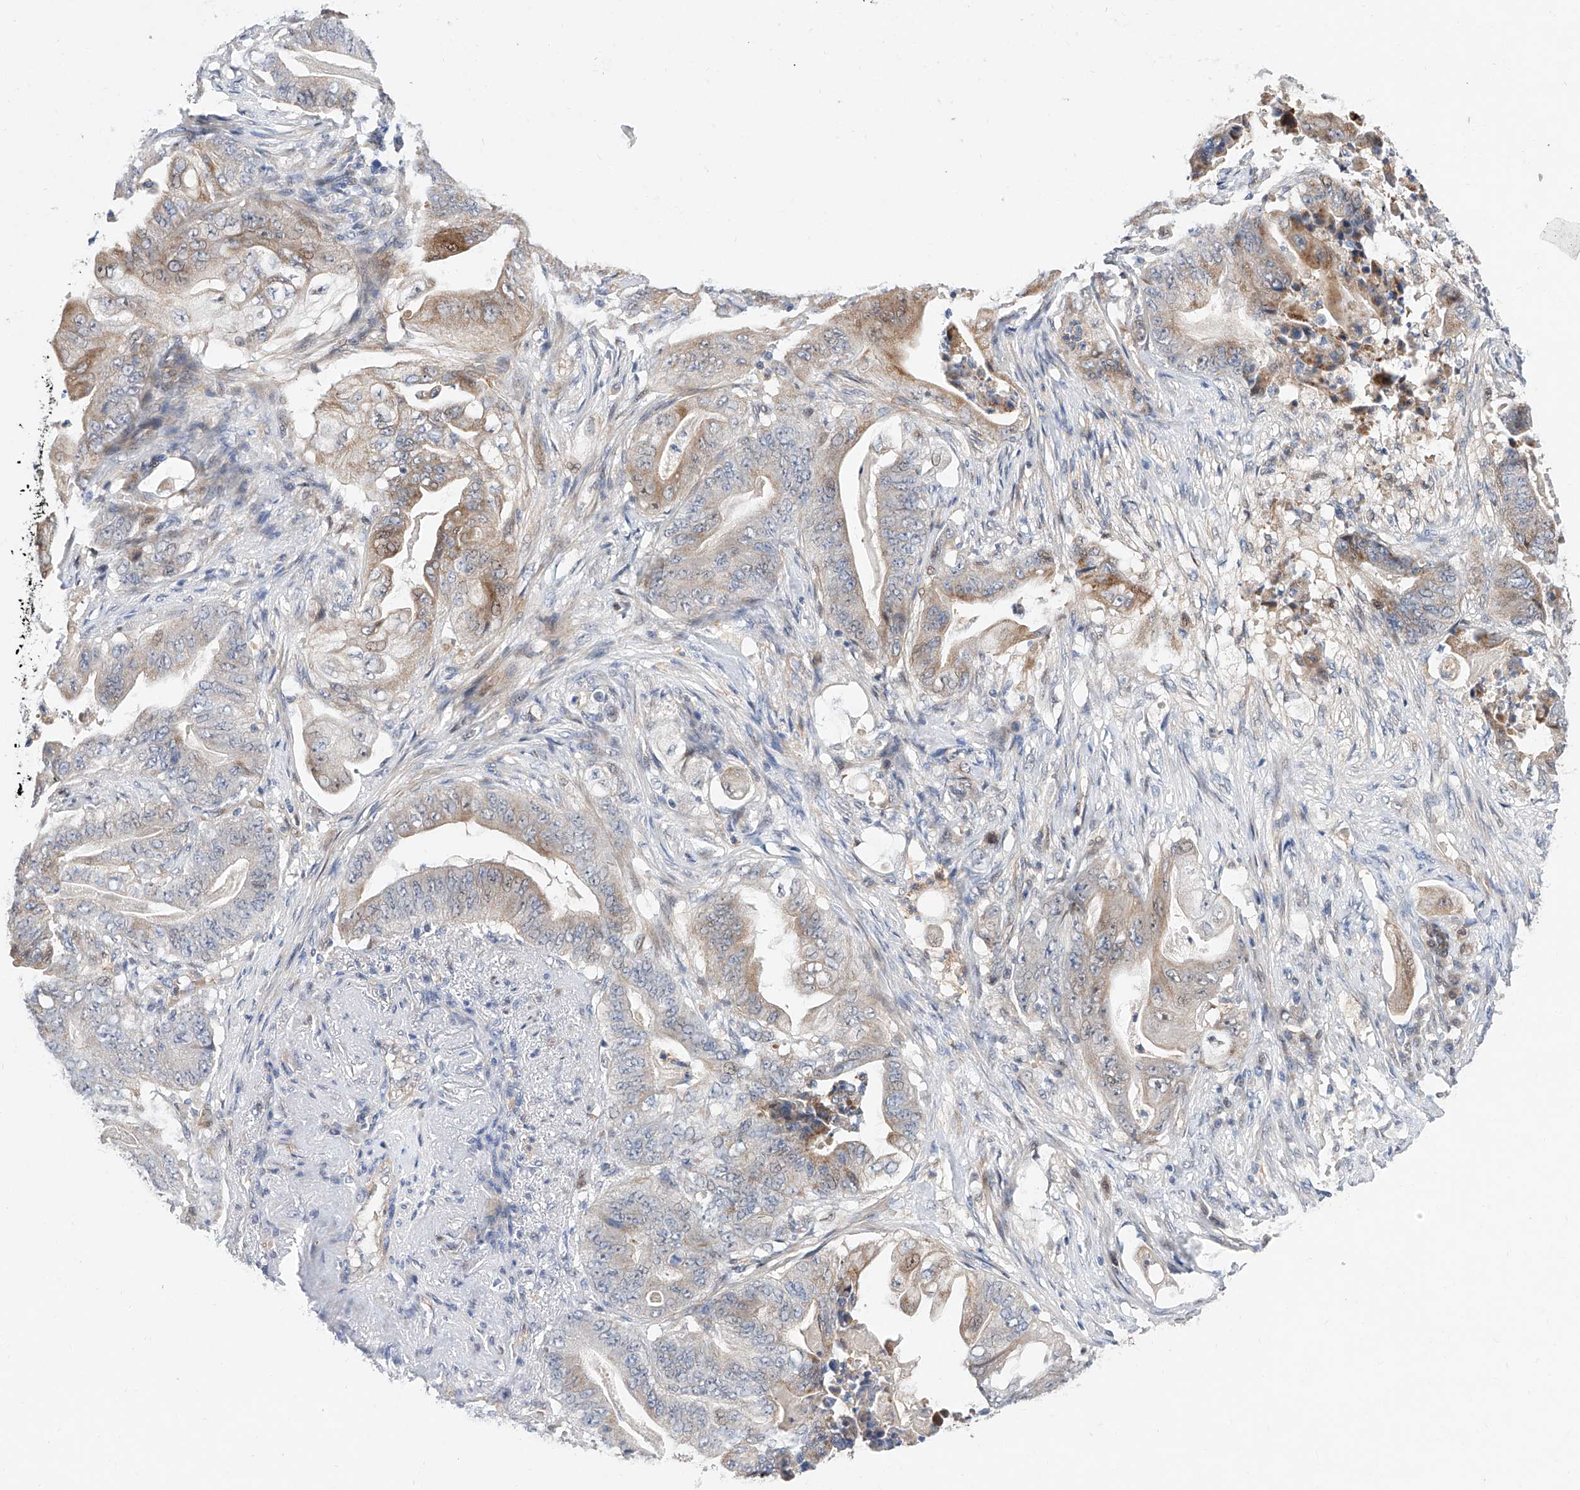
{"staining": {"intensity": "moderate", "quantity": "<25%", "location": "cytoplasmic/membranous"}, "tissue": "stomach cancer", "cell_type": "Tumor cells", "image_type": "cancer", "snomed": [{"axis": "morphology", "description": "Adenocarcinoma, NOS"}, {"axis": "topography", "description": "Stomach"}], "caption": "Human stomach adenocarcinoma stained with a protein marker displays moderate staining in tumor cells.", "gene": "FUCA2", "patient": {"sex": "female", "age": 73}}